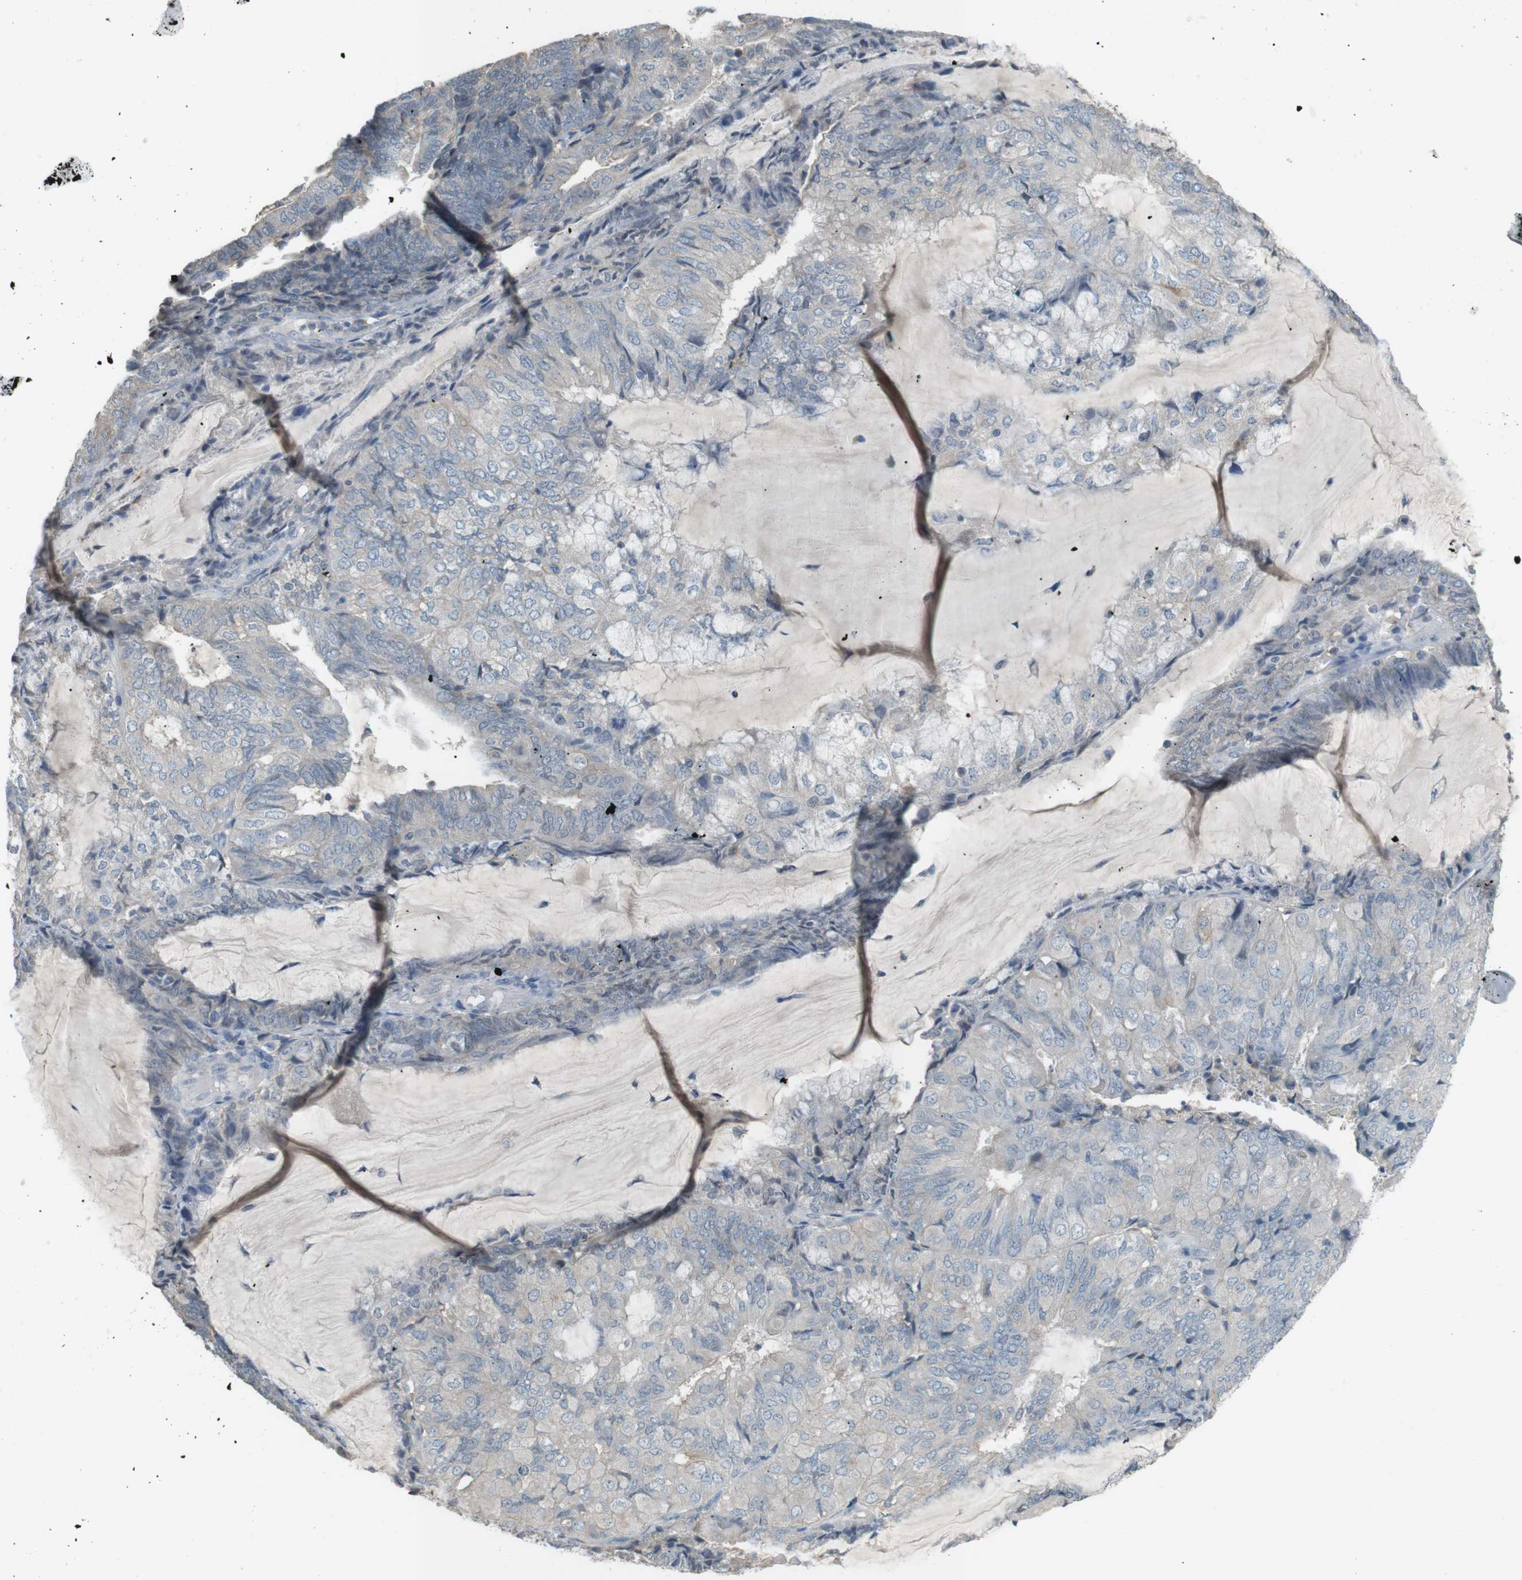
{"staining": {"intensity": "negative", "quantity": "none", "location": "none"}, "tissue": "endometrial cancer", "cell_type": "Tumor cells", "image_type": "cancer", "snomed": [{"axis": "morphology", "description": "Adenocarcinoma, NOS"}, {"axis": "topography", "description": "Endometrium"}], "caption": "An image of human endometrial cancer is negative for staining in tumor cells. (DAB immunohistochemistry, high magnification).", "gene": "RTN3", "patient": {"sex": "female", "age": 81}}